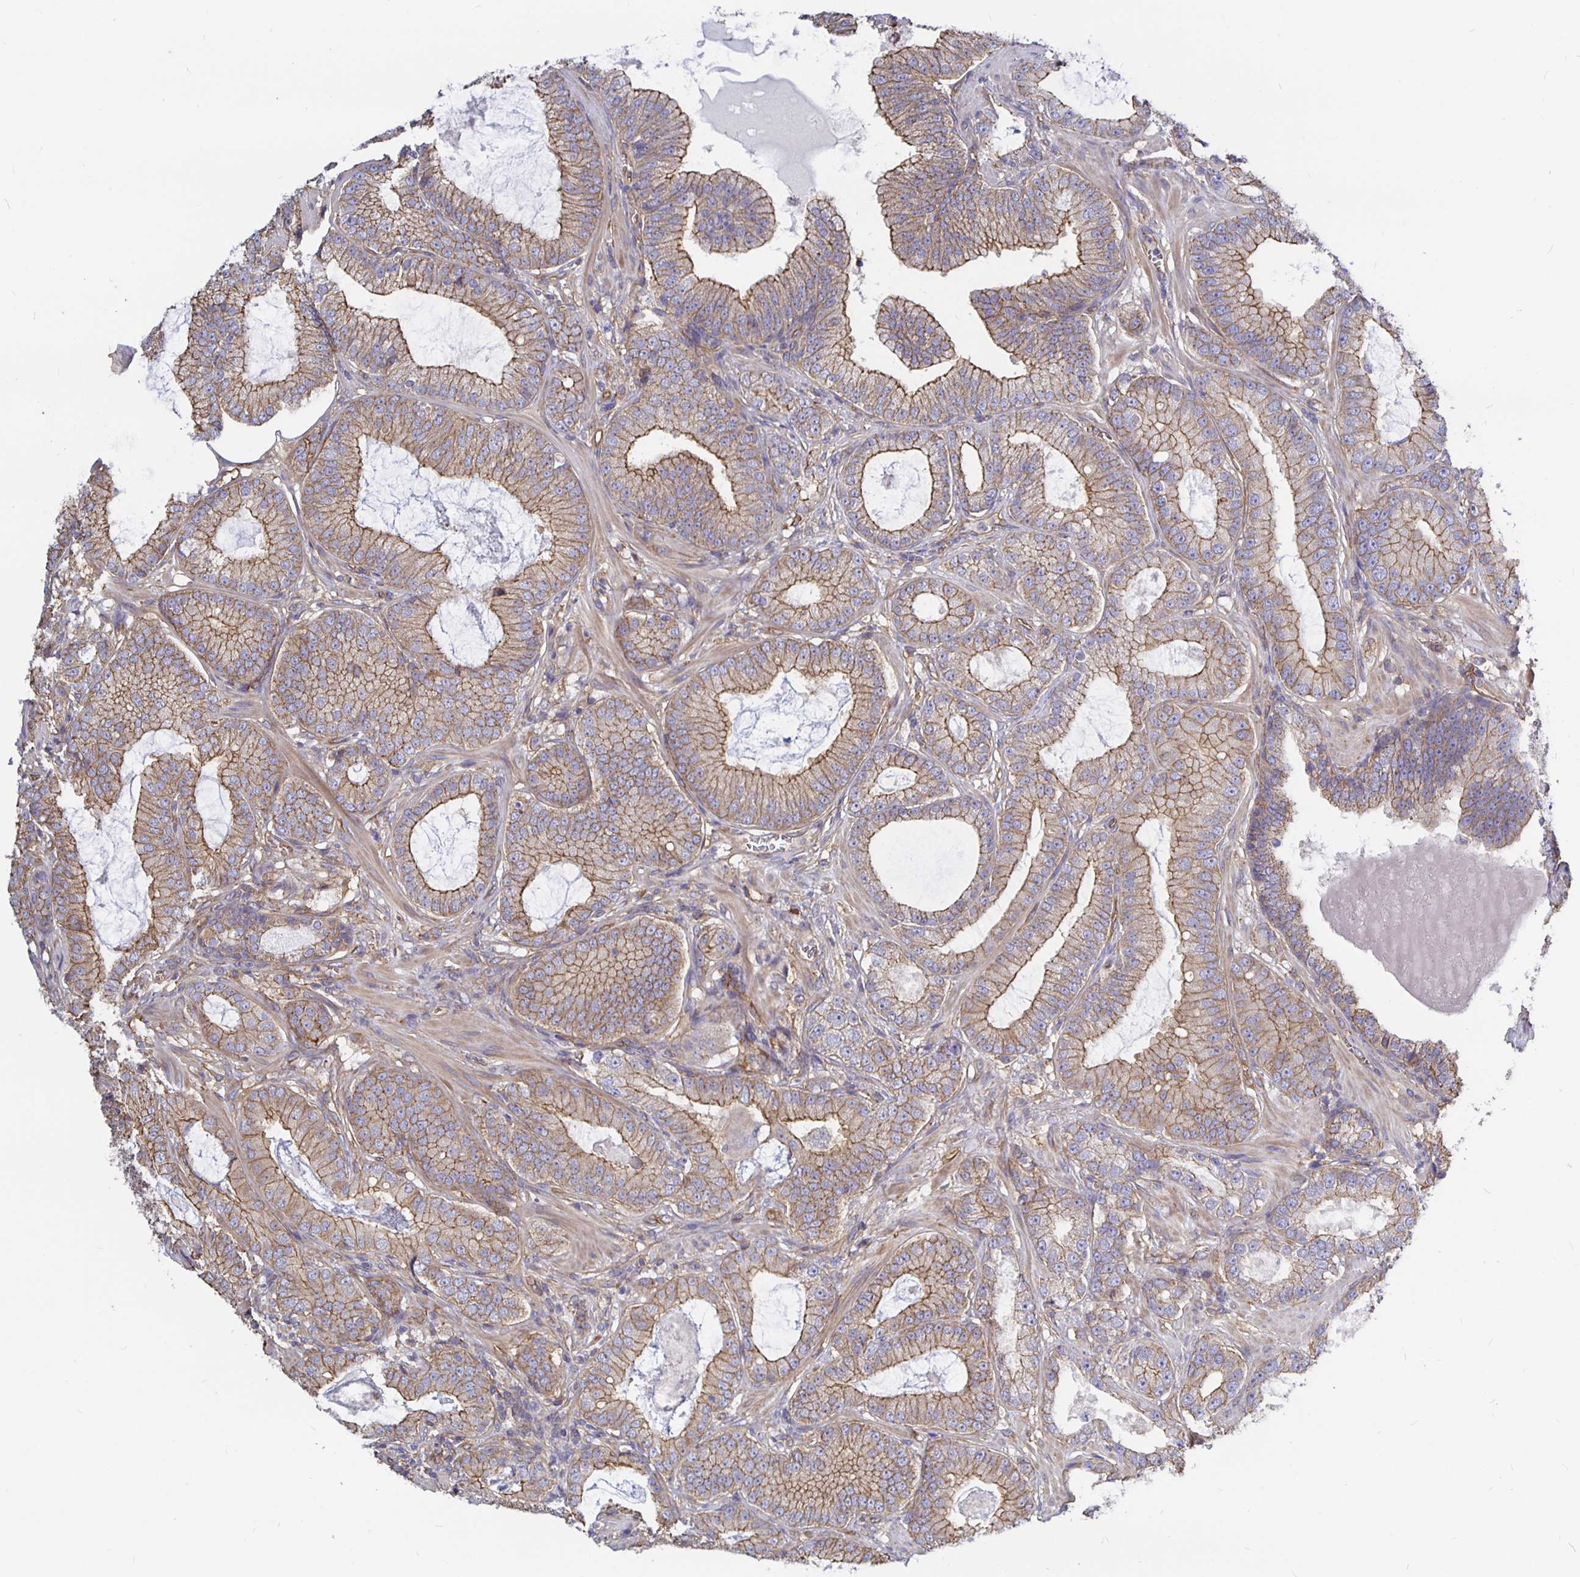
{"staining": {"intensity": "moderate", "quantity": "25%-75%", "location": "cytoplasmic/membranous"}, "tissue": "prostate cancer", "cell_type": "Tumor cells", "image_type": "cancer", "snomed": [{"axis": "morphology", "description": "Adenocarcinoma, High grade"}, {"axis": "topography", "description": "Prostate"}], "caption": "DAB (3,3'-diaminobenzidine) immunohistochemical staining of human prostate cancer (high-grade adenocarcinoma) demonstrates moderate cytoplasmic/membranous protein staining in about 25%-75% of tumor cells. (IHC, brightfield microscopy, high magnification).", "gene": "ARHGEF39", "patient": {"sex": "male", "age": 65}}